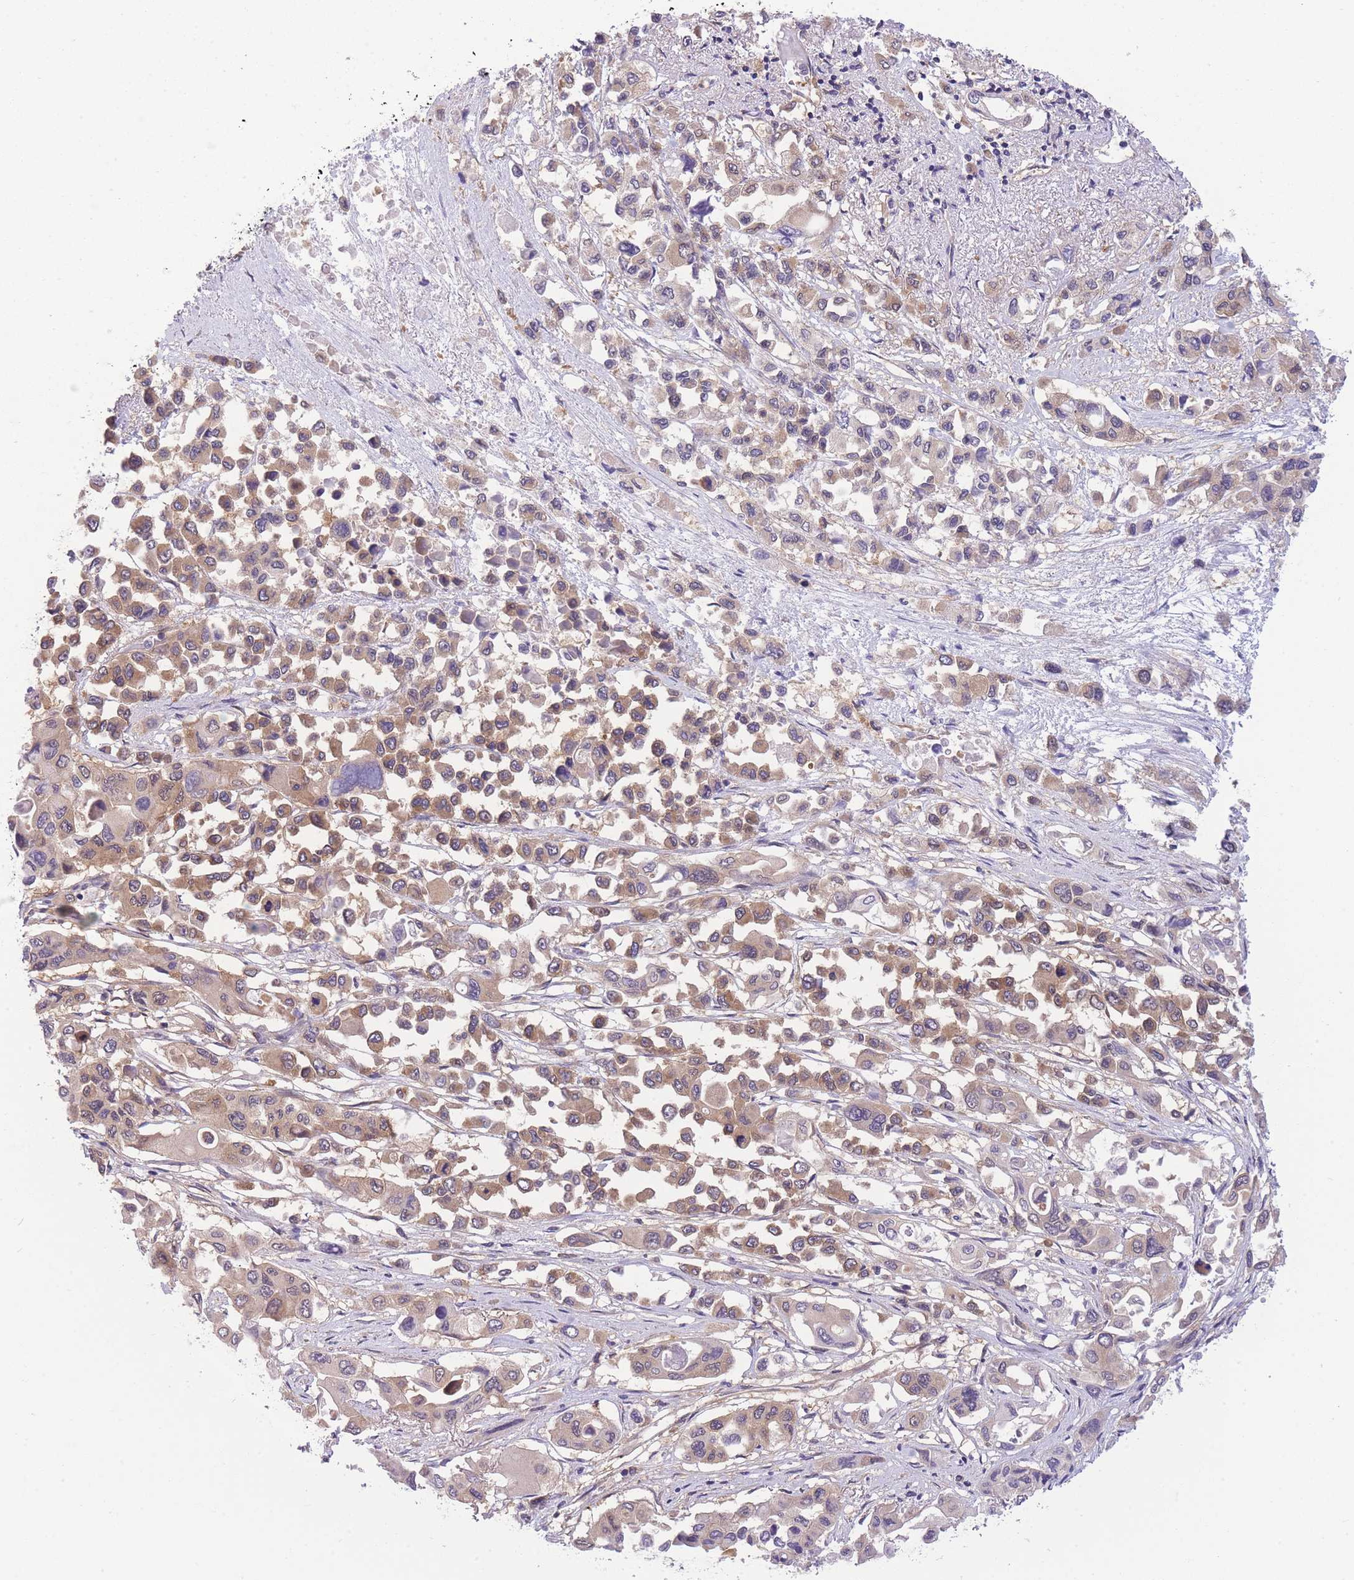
{"staining": {"intensity": "weak", "quantity": "25%-75%", "location": "cytoplasmic/membranous"}, "tissue": "pancreatic cancer", "cell_type": "Tumor cells", "image_type": "cancer", "snomed": [{"axis": "morphology", "description": "Adenocarcinoma, NOS"}, {"axis": "topography", "description": "Pancreas"}], "caption": "Brown immunohistochemical staining in pancreatic cancer displays weak cytoplasmic/membranous staining in approximately 25%-75% of tumor cells.", "gene": "PFDN6", "patient": {"sex": "male", "age": 92}}